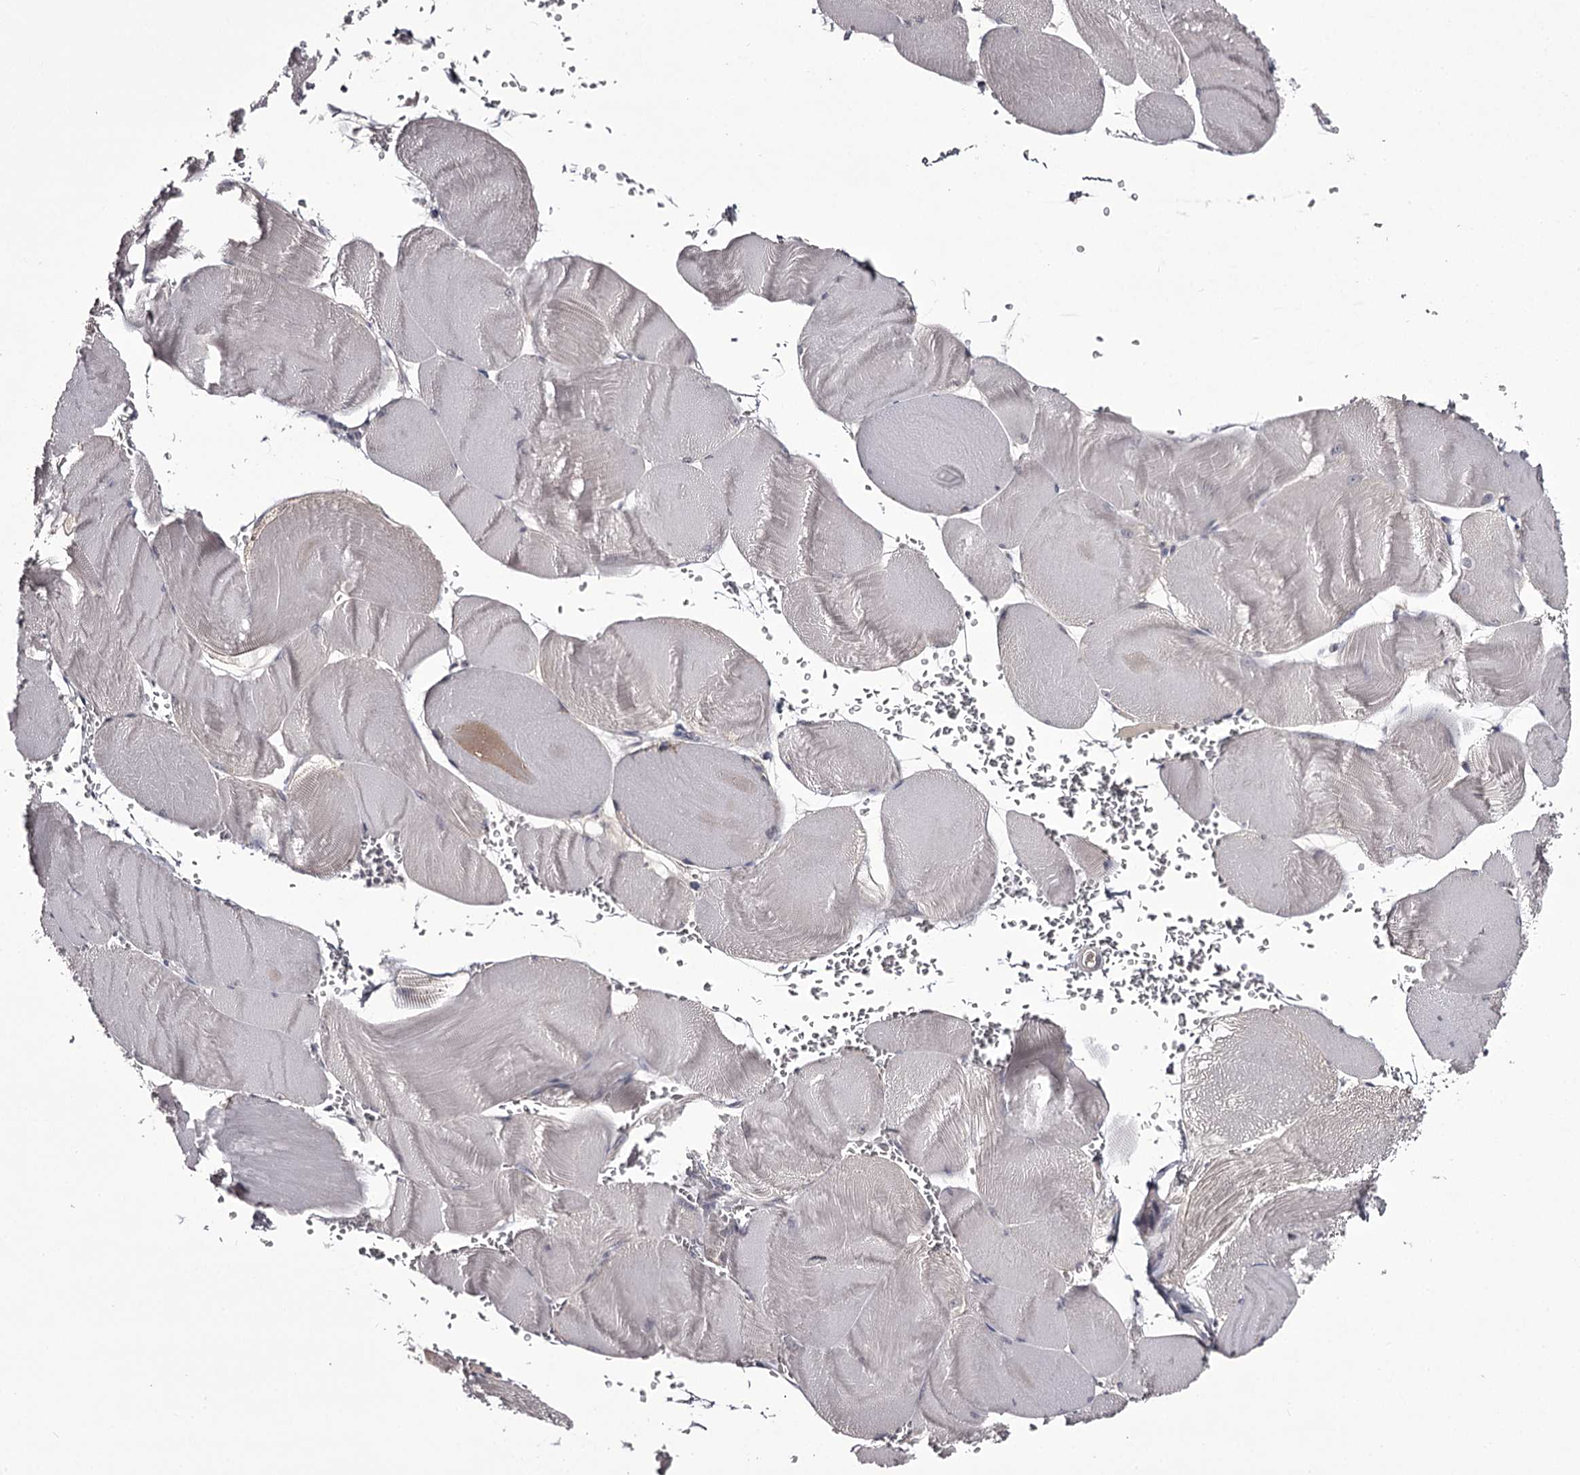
{"staining": {"intensity": "negative", "quantity": "none", "location": "none"}, "tissue": "skeletal muscle", "cell_type": "Myocytes", "image_type": "normal", "snomed": [{"axis": "morphology", "description": "Normal tissue, NOS"}, {"axis": "morphology", "description": "Basal cell carcinoma"}, {"axis": "topography", "description": "Skeletal muscle"}], "caption": "Immunohistochemistry (IHC) of benign human skeletal muscle demonstrates no staining in myocytes.", "gene": "PRM2", "patient": {"sex": "female", "age": 64}}